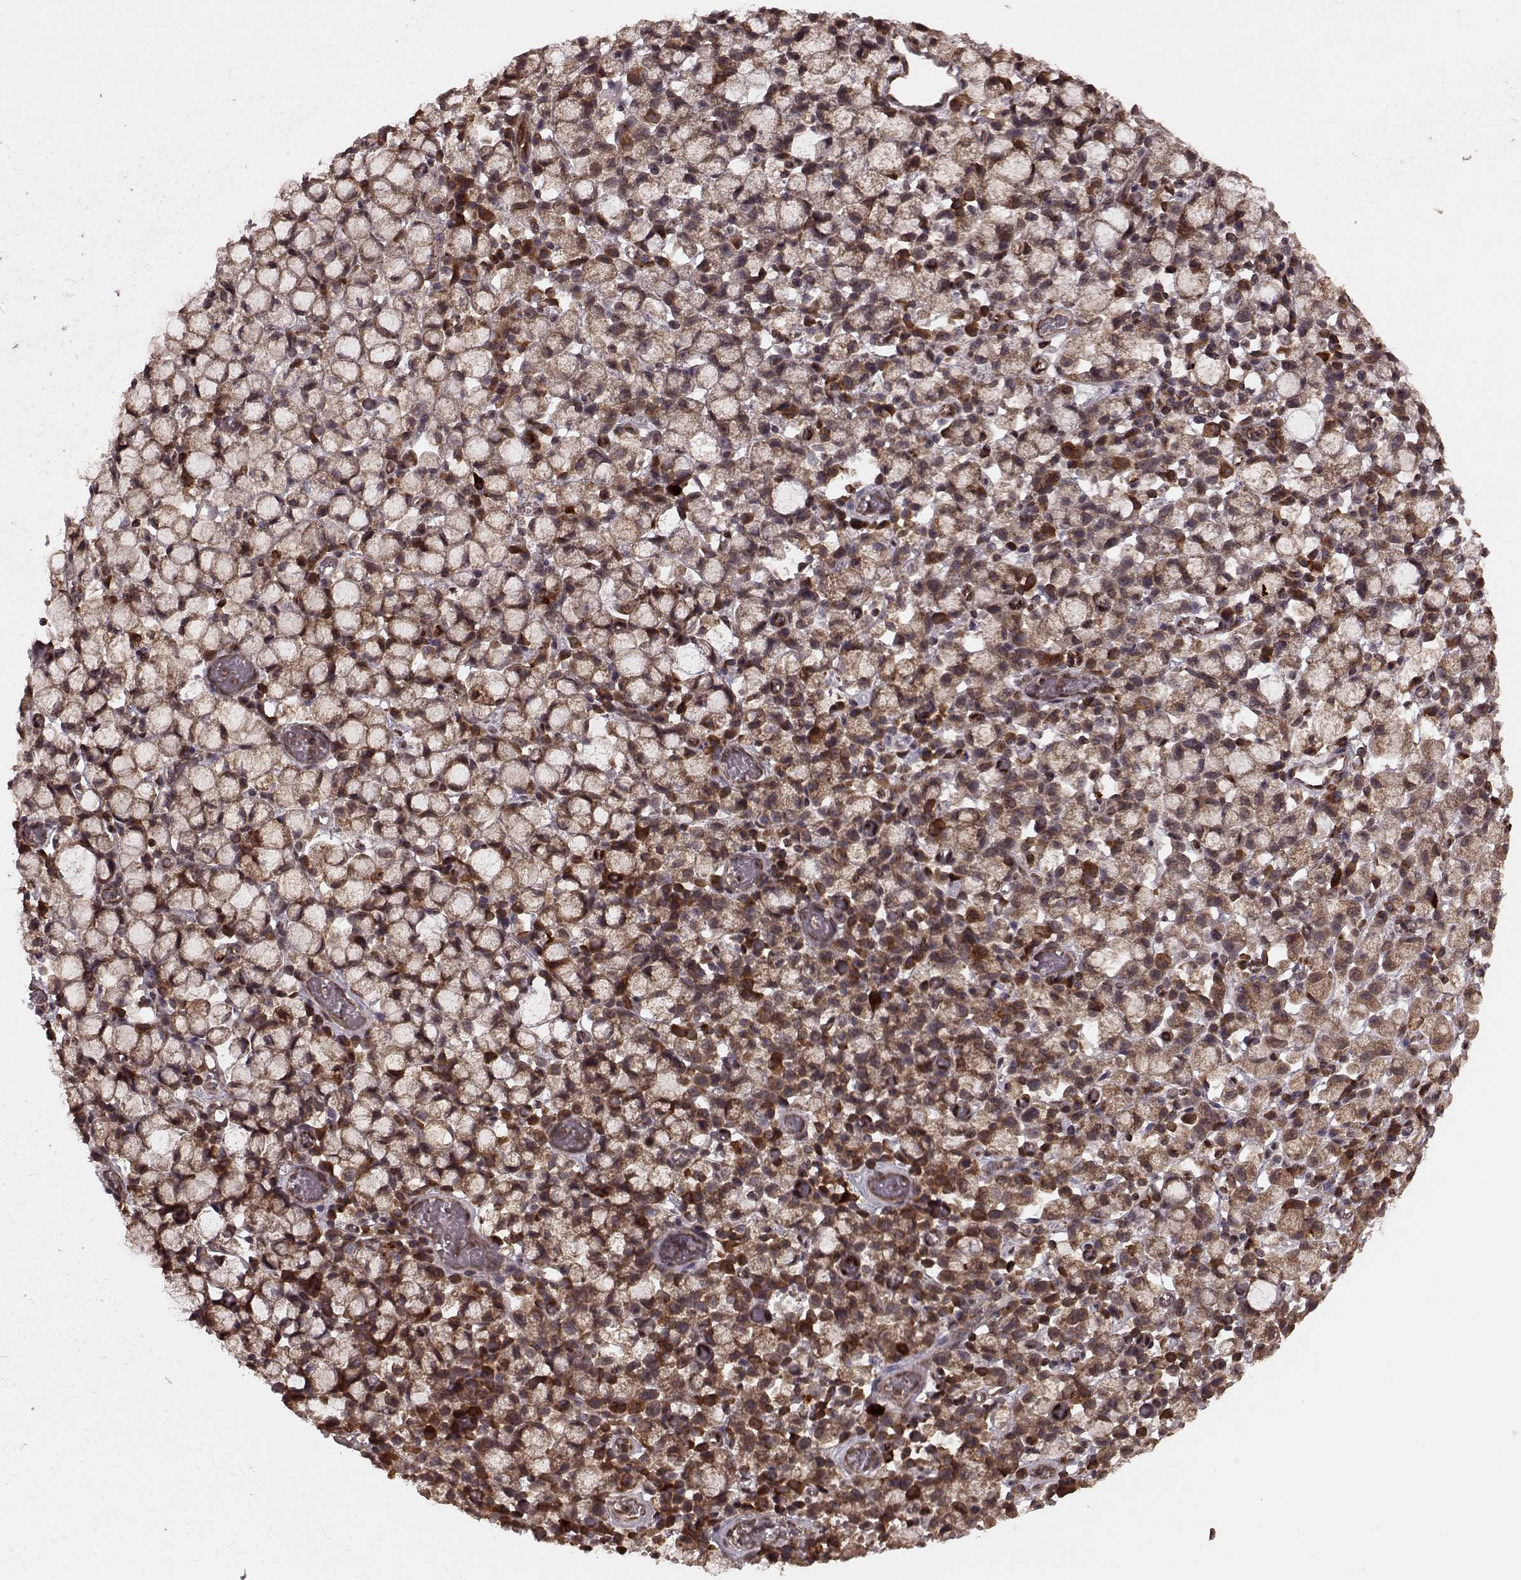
{"staining": {"intensity": "strong", "quantity": ">75%", "location": "cytoplasmic/membranous"}, "tissue": "stomach cancer", "cell_type": "Tumor cells", "image_type": "cancer", "snomed": [{"axis": "morphology", "description": "Adenocarcinoma, NOS"}, {"axis": "topography", "description": "Stomach"}], "caption": "Immunohistochemistry (IHC) staining of stomach cancer, which displays high levels of strong cytoplasmic/membranous expression in about >75% of tumor cells indicating strong cytoplasmic/membranous protein positivity. The staining was performed using DAB (3,3'-diaminobenzidine) (brown) for protein detection and nuclei were counterstained in hematoxylin (blue).", "gene": "AGPAT1", "patient": {"sex": "male", "age": 58}}